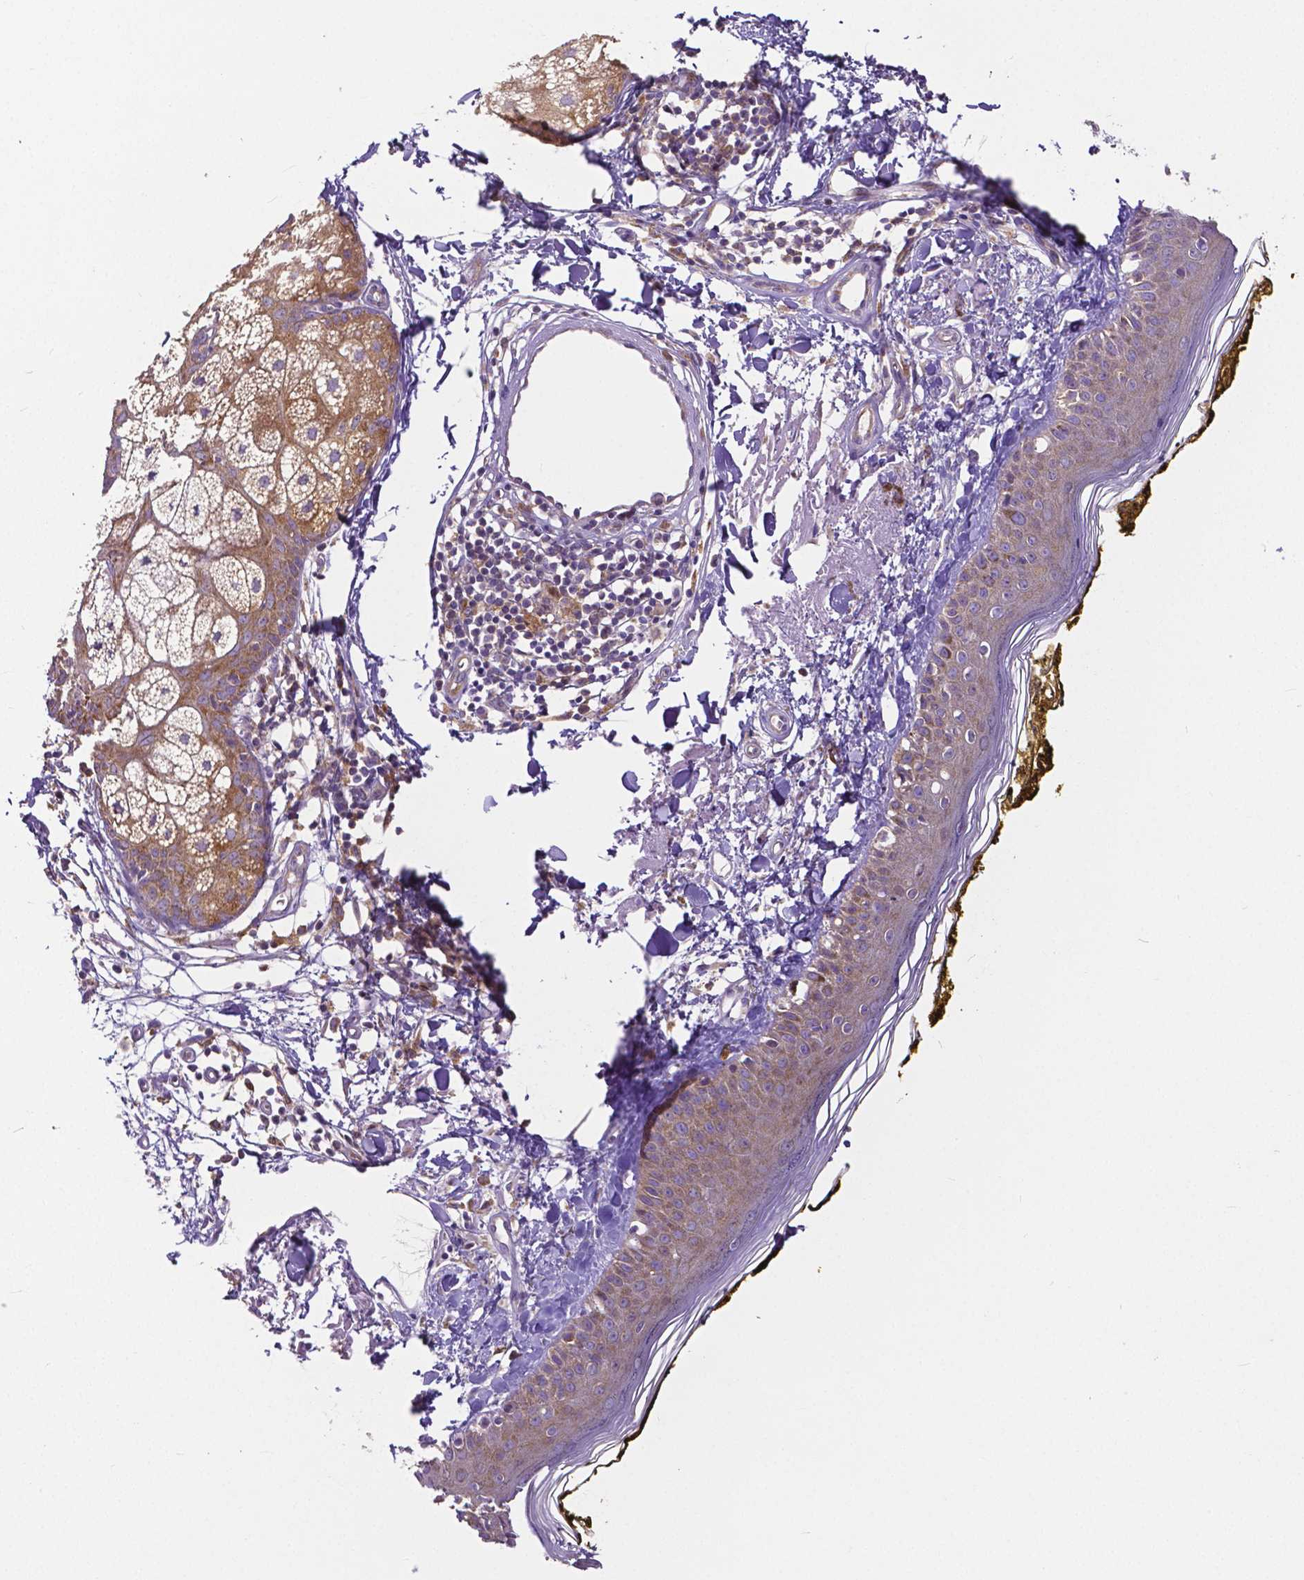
{"staining": {"intensity": "negative", "quantity": "none", "location": "none"}, "tissue": "skin", "cell_type": "Fibroblasts", "image_type": "normal", "snomed": [{"axis": "morphology", "description": "Normal tissue, NOS"}, {"axis": "topography", "description": "Skin"}], "caption": "DAB (3,3'-diaminobenzidine) immunohistochemical staining of normal skin exhibits no significant positivity in fibroblasts.", "gene": "DICER1", "patient": {"sex": "male", "age": 76}}